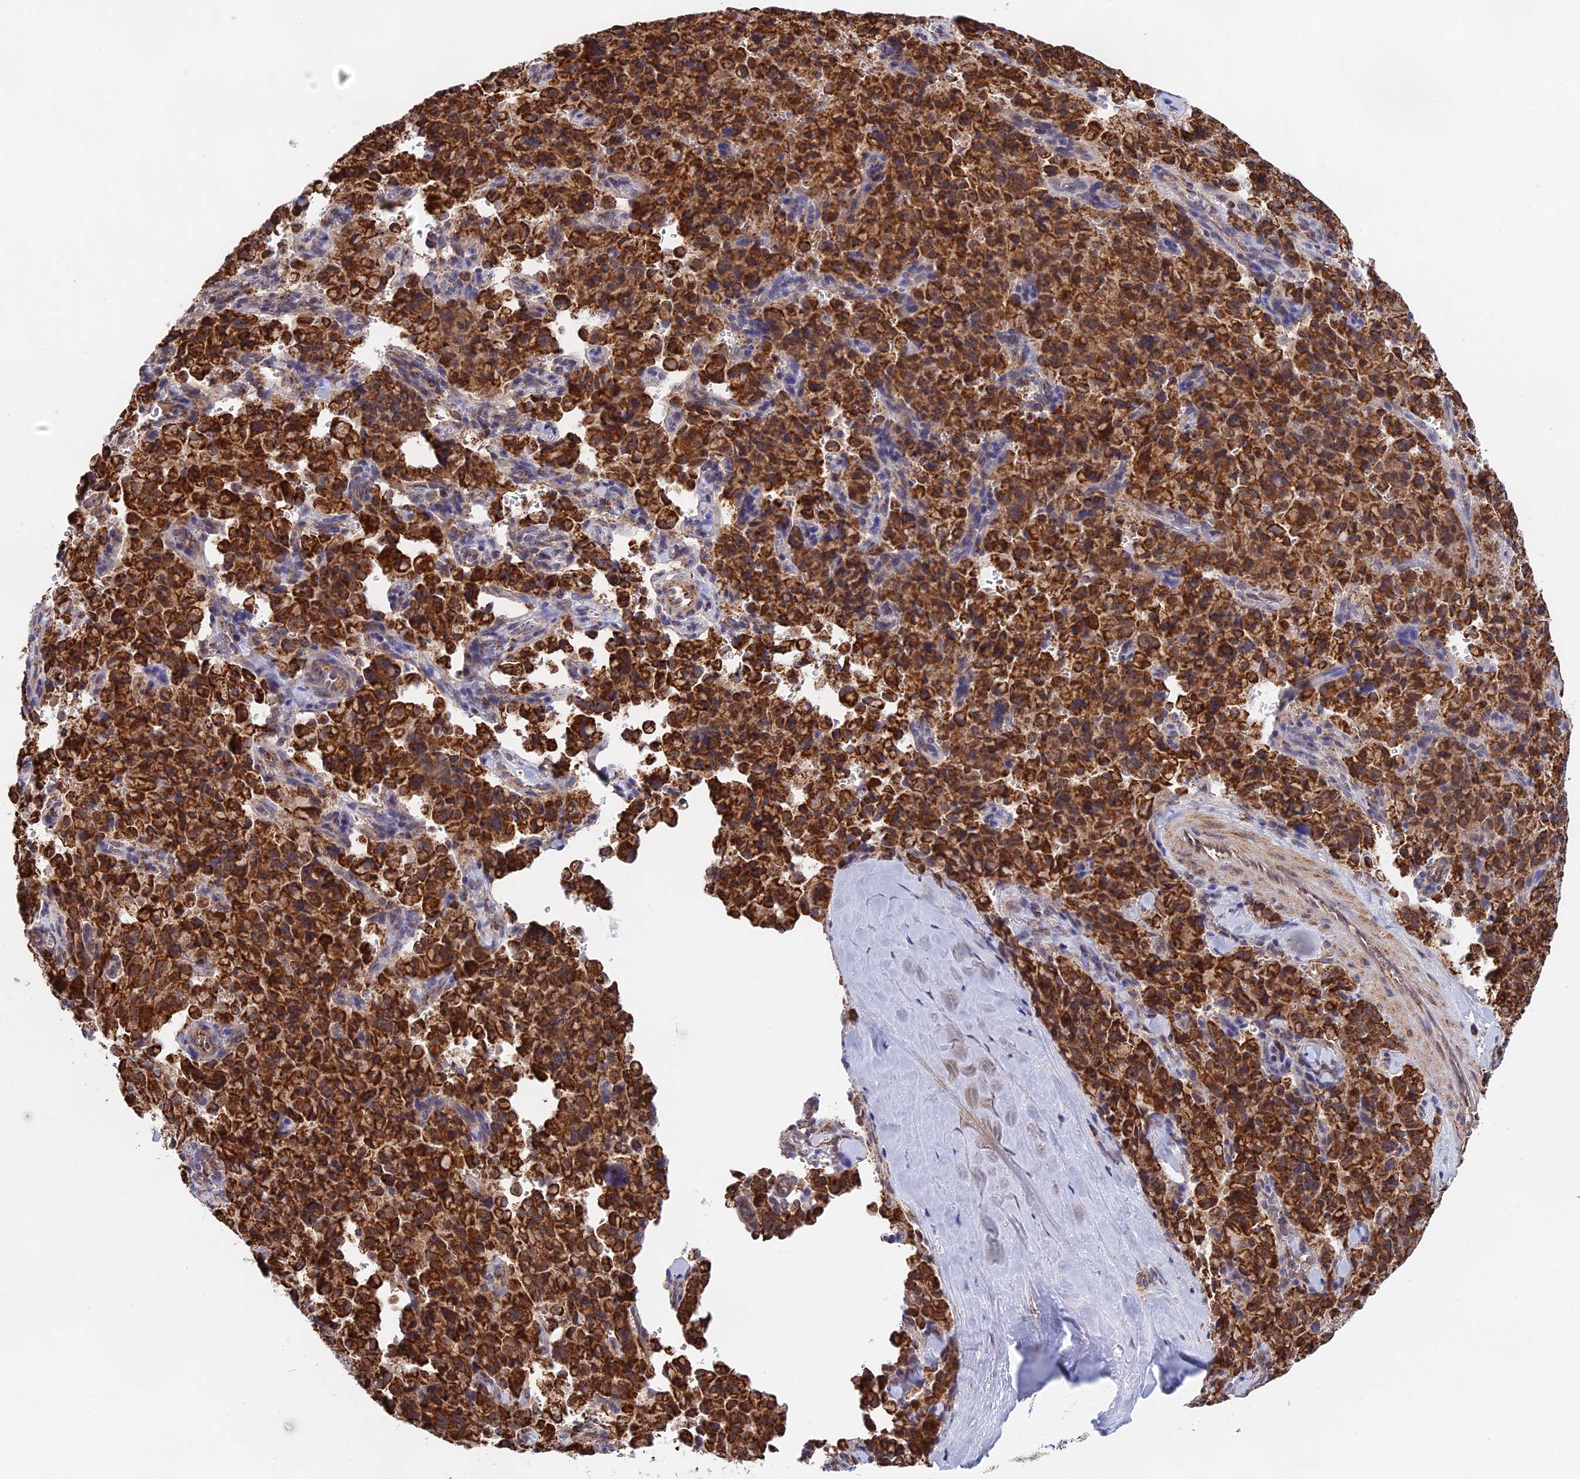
{"staining": {"intensity": "strong", "quantity": ">75%", "location": "cytoplasmic/membranous"}, "tissue": "pancreatic cancer", "cell_type": "Tumor cells", "image_type": "cancer", "snomed": [{"axis": "morphology", "description": "Adenocarcinoma, NOS"}, {"axis": "topography", "description": "Pancreas"}], "caption": "Pancreatic cancer (adenocarcinoma) was stained to show a protein in brown. There is high levels of strong cytoplasmic/membranous expression in approximately >75% of tumor cells. The staining was performed using DAB, with brown indicating positive protein expression. Nuclei are stained blue with hematoxylin.", "gene": "CDC16", "patient": {"sex": "male", "age": 65}}